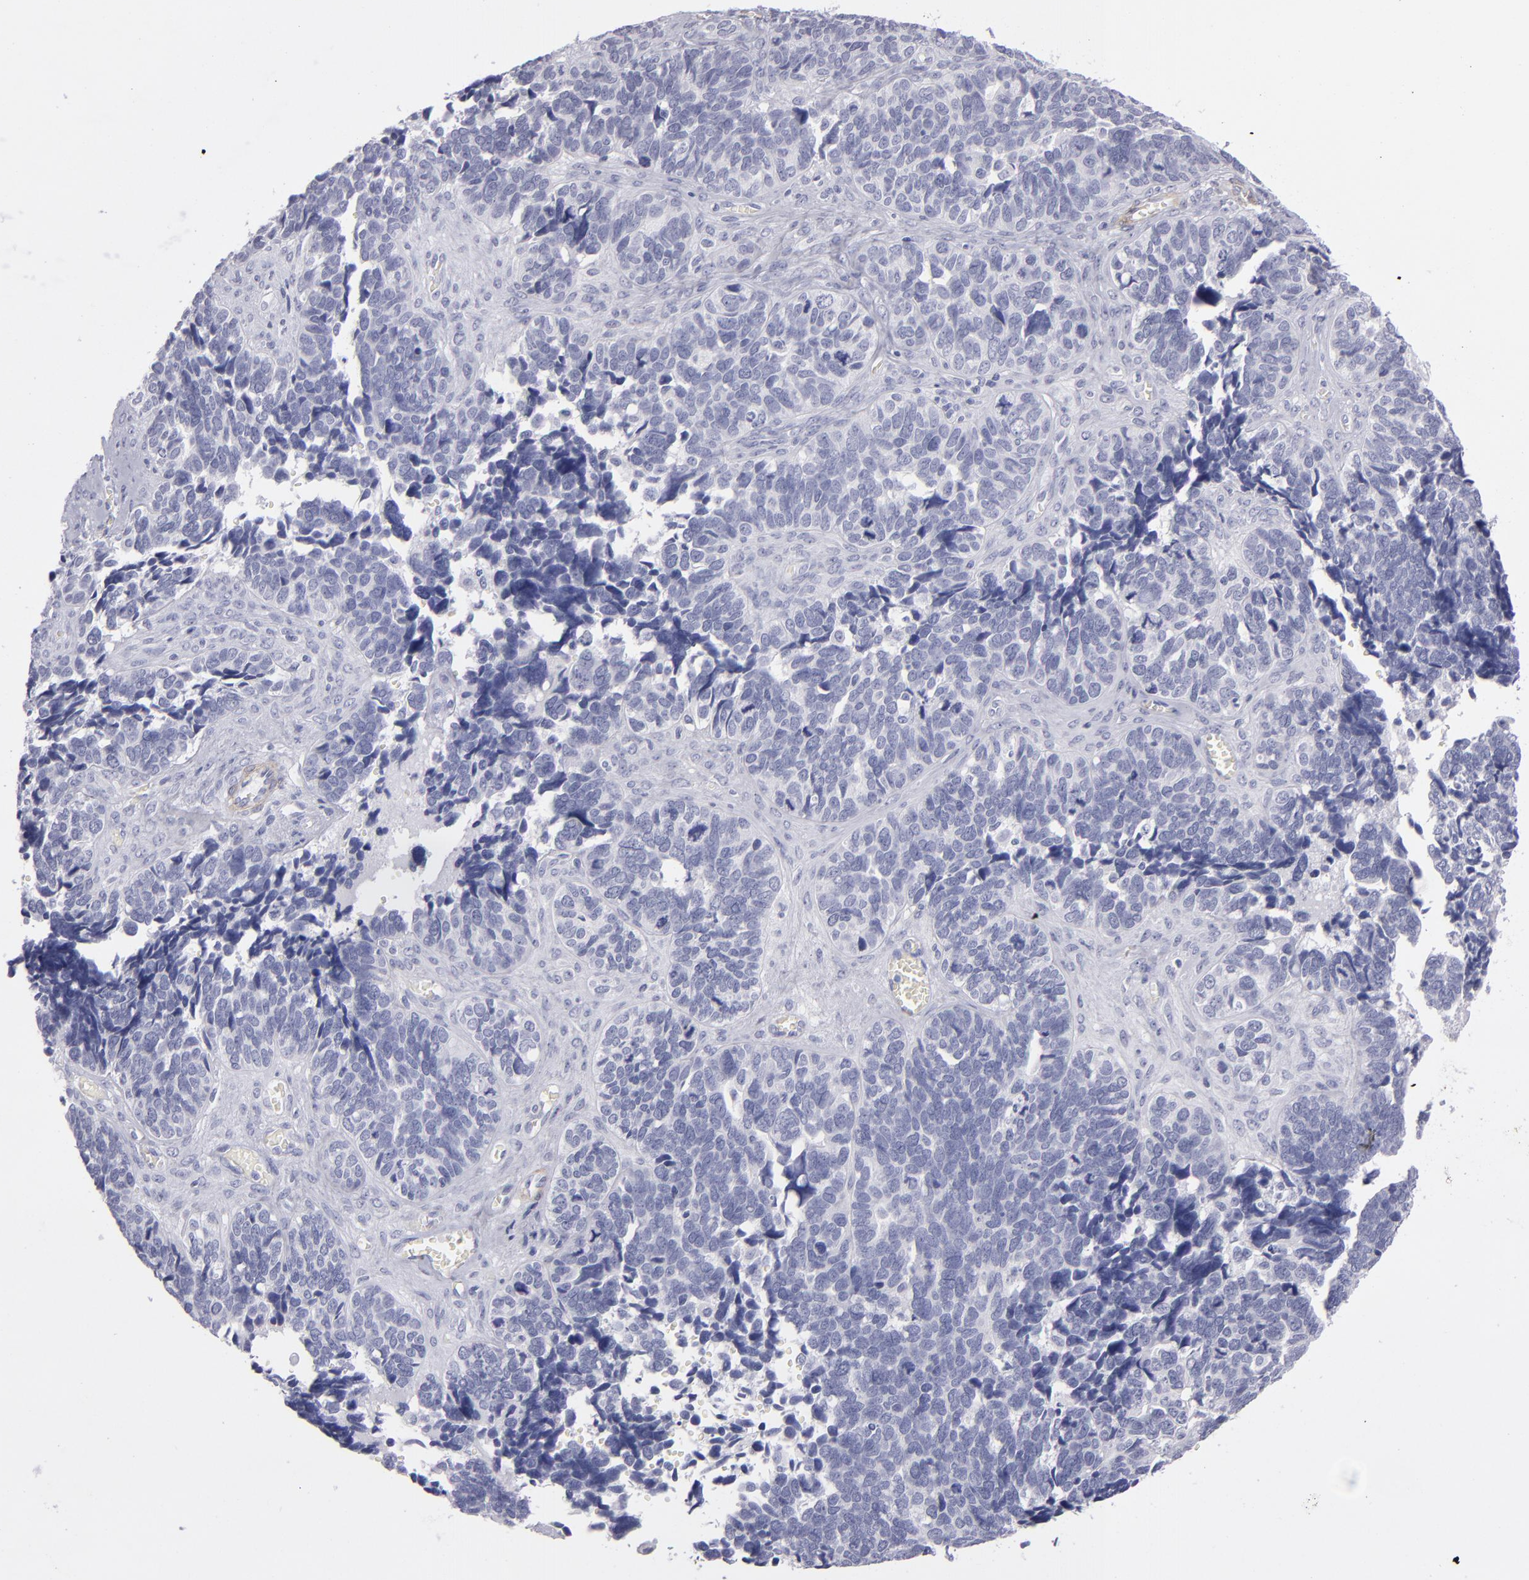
{"staining": {"intensity": "negative", "quantity": "none", "location": "none"}, "tissue": "ovarian cancer", "cell_type": "Tumor cells", "image_type": "cancer", "snomed": [{"axis": "morphology", "description": "Cystadenocarcinoma, serous, NOS"}, {"axis": "topography", "description": "Ovary"}], "caption": "This micrograph is of ovarian cancer stained with immunohistochemistry (IHC) to label a protein in brown with the nuclei are counter-stained blue. There is no positivity in tumor cells.", "gene": "MYH11", "patient": {"sex": "female", "age": 77}}